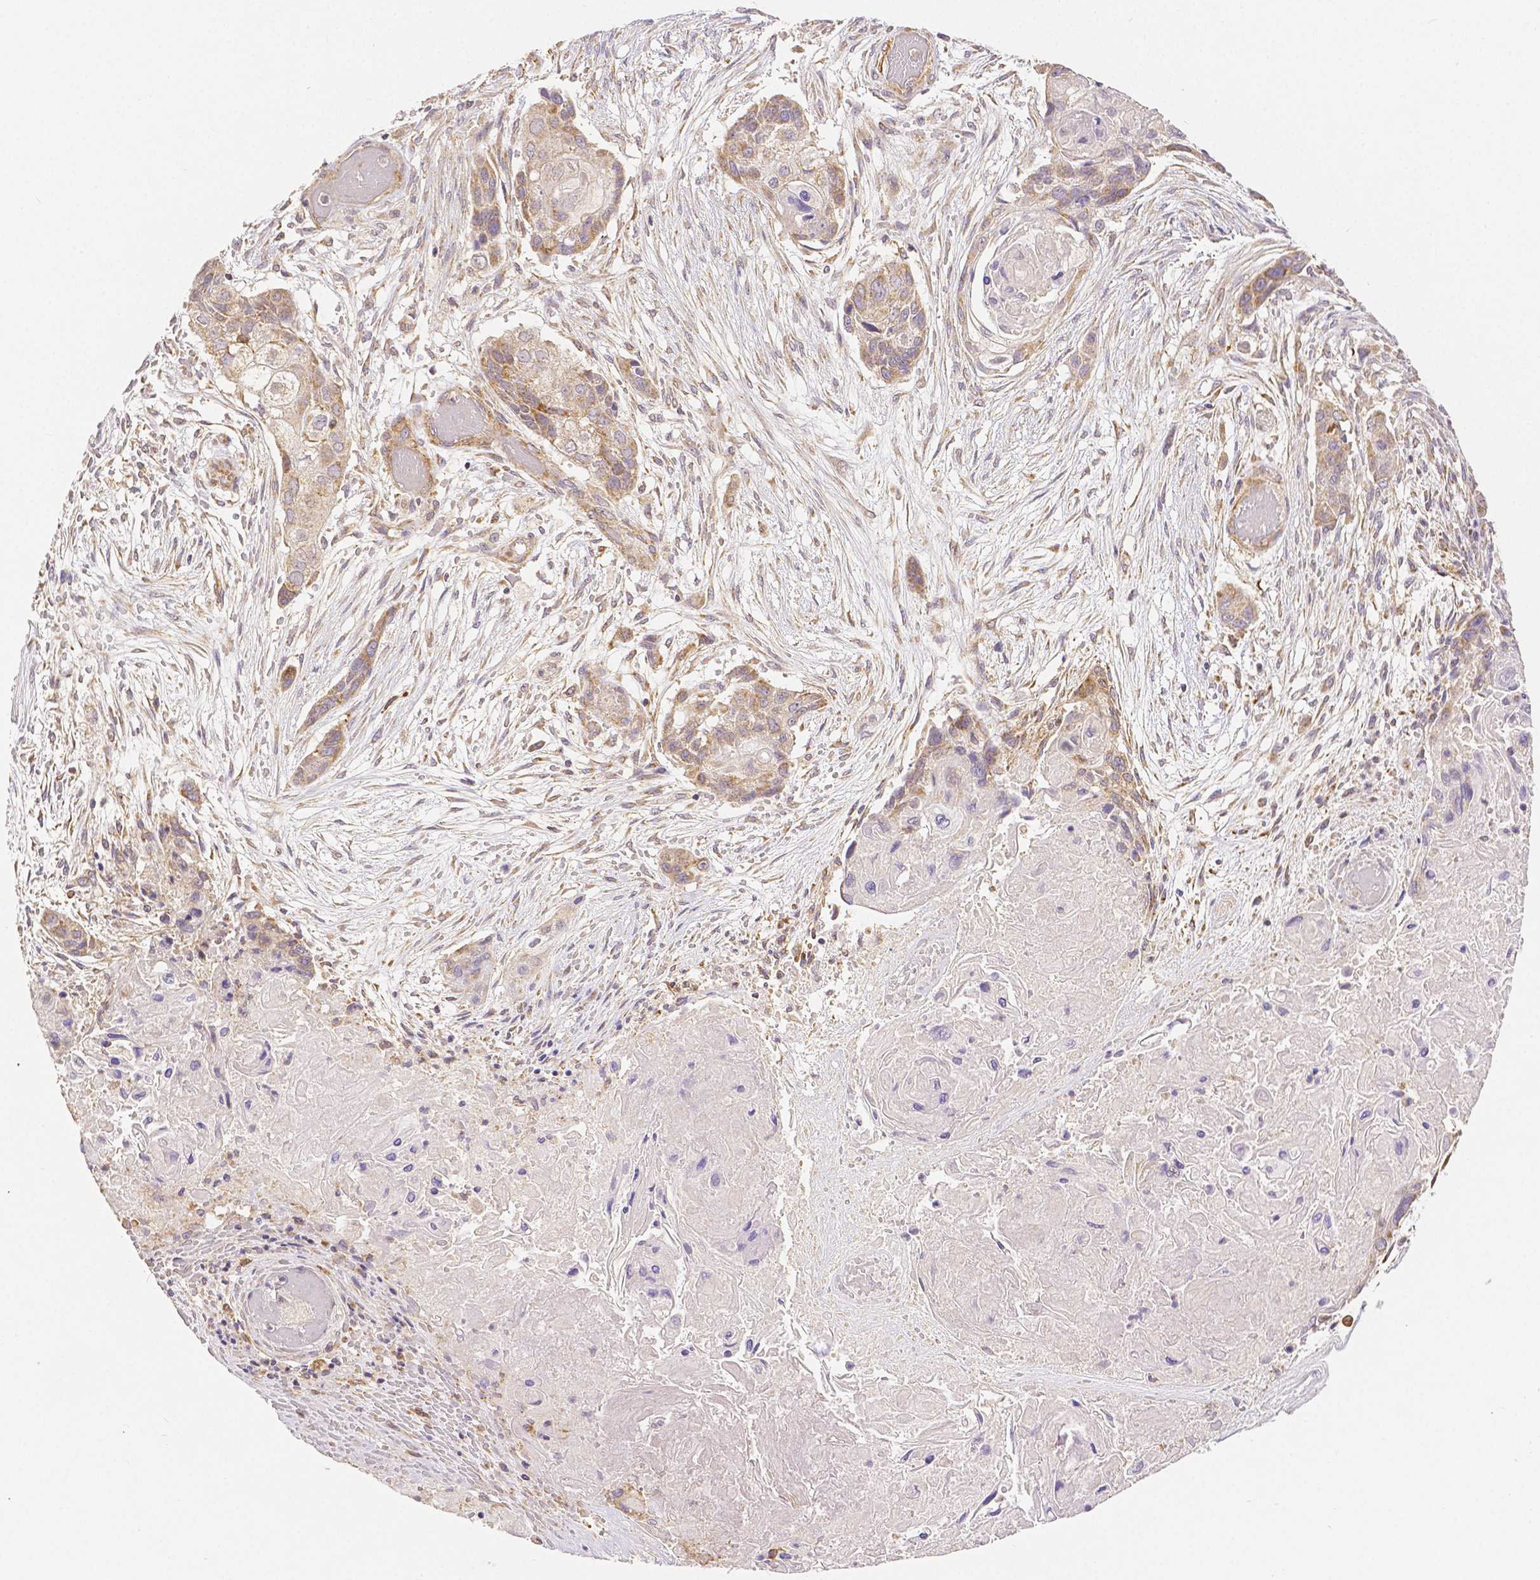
{"staining": {"intensity": "moderate", "quantity": "25%-75%", "location": "cytoplasmic/membranous"}, "tissue": "lung cancer", "cell_type": "Tumor cells", "image_type": "cancer", "snomed": [{"axis": "morphology", "description": "Squamous cell carcinoma, NOS"}, {"axis": "topography", "description": "Lung"}], "caption": "Immunohistochemical staining of human squamous cell carcinoma (lung) displays medium levels of moderate cytoplasmic/membranous protein staining in approximately 25%-75% of tumor cells.", "gene": "RHOT1", "patient": {"sex": "male", "age": 69}}